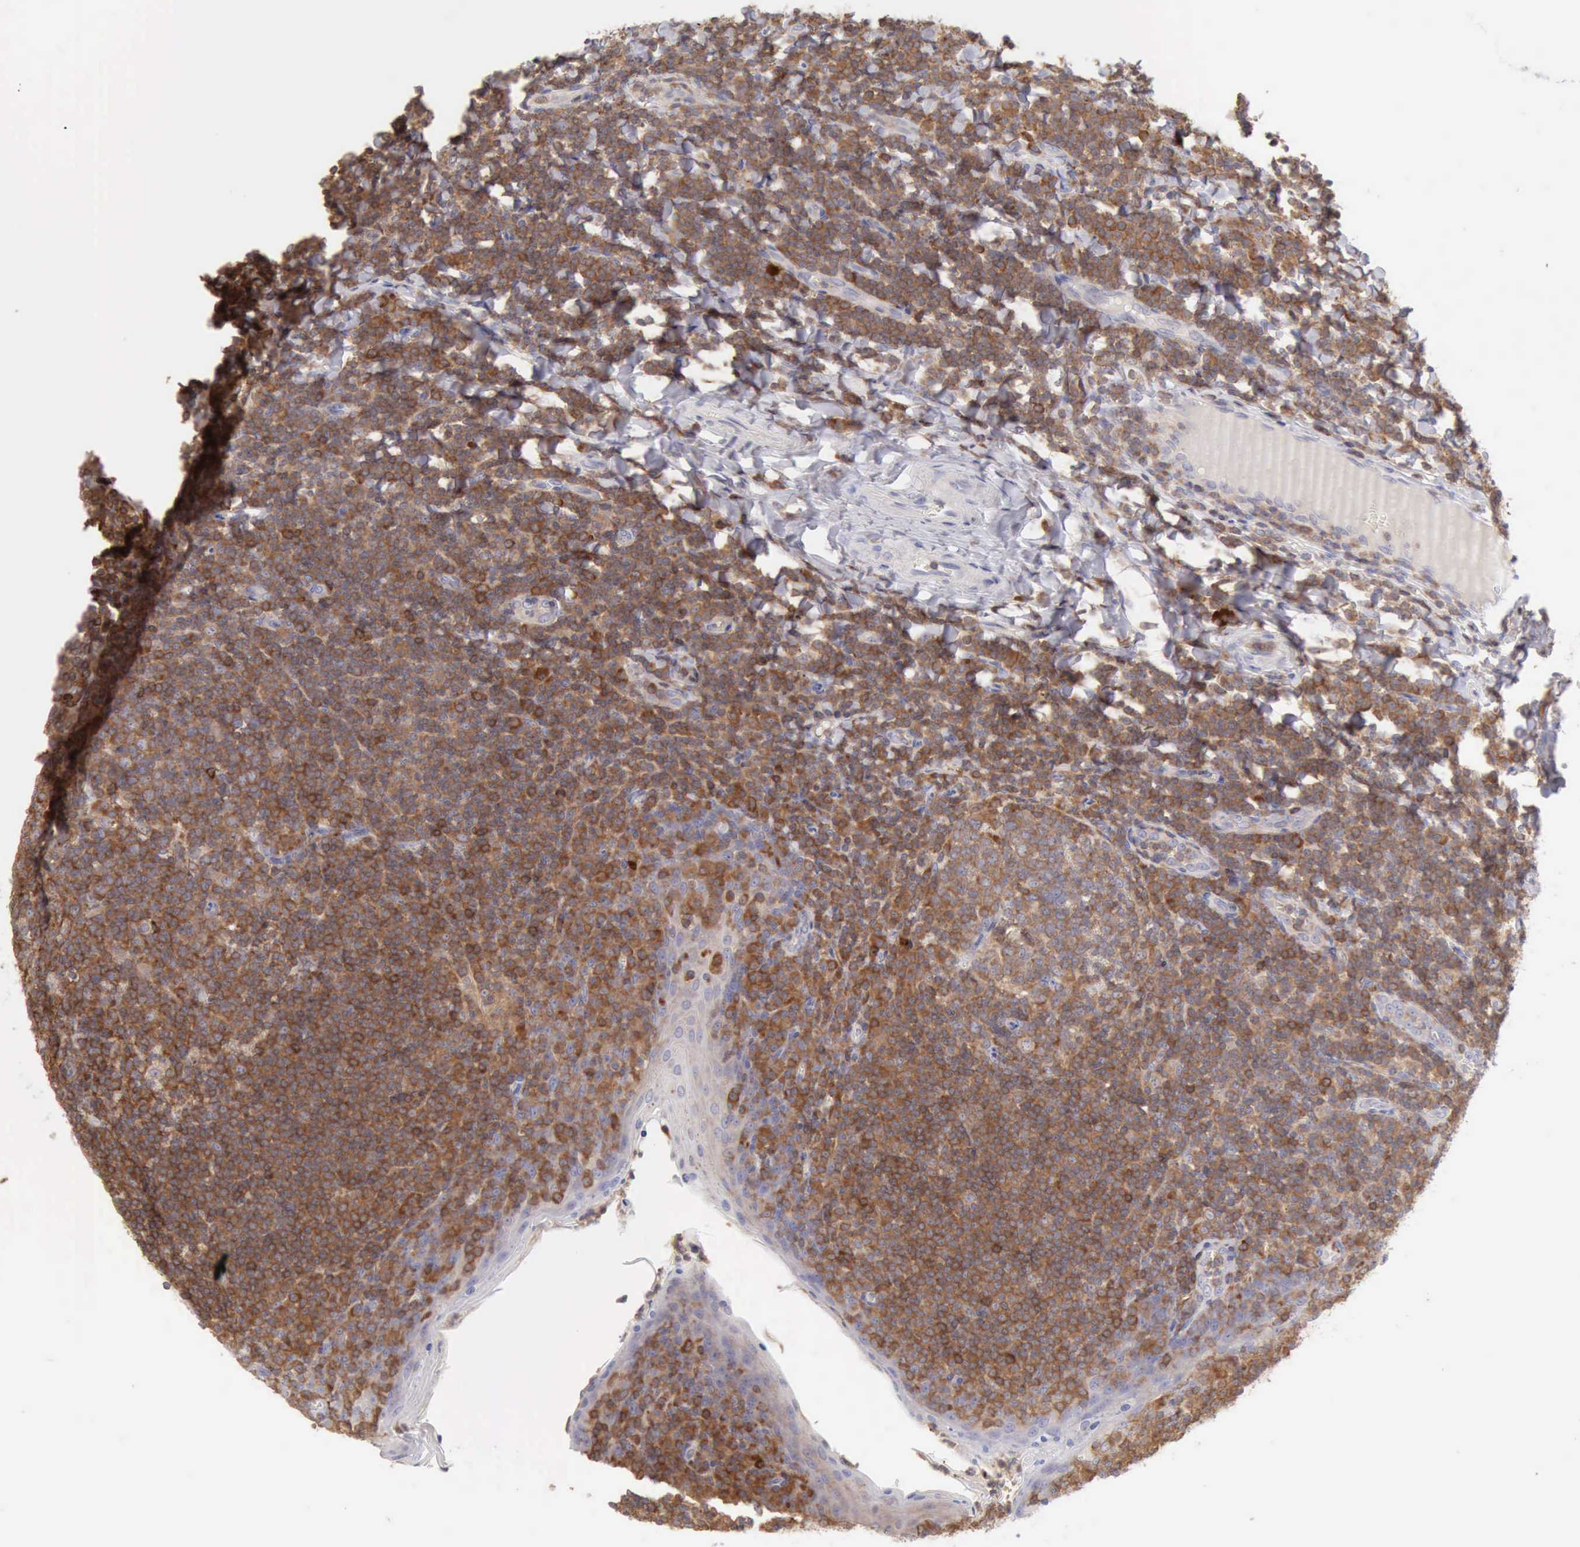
{"staining": {"intensity": "moderate", "quantity": ">75%", "location": "cytoplasmic/membranous"}, "tissue": "tonsil", "cell_type": "Germinal center cells", "image_type": "normal", "snomed": [{"axis": "morphology", "description": "Normal tissue, NOS"}, {"axis": "topography", "description": "Tonsil"}], "caption": "High-power microscopy captured an IHC histopathology image of unremarkable tonsil, revealing moderate cytoplasmic/membranous expression in approximately >75% of germinal center cells.", "gene": "SASH3", "patient": {"sex": "male", "age": 31}}